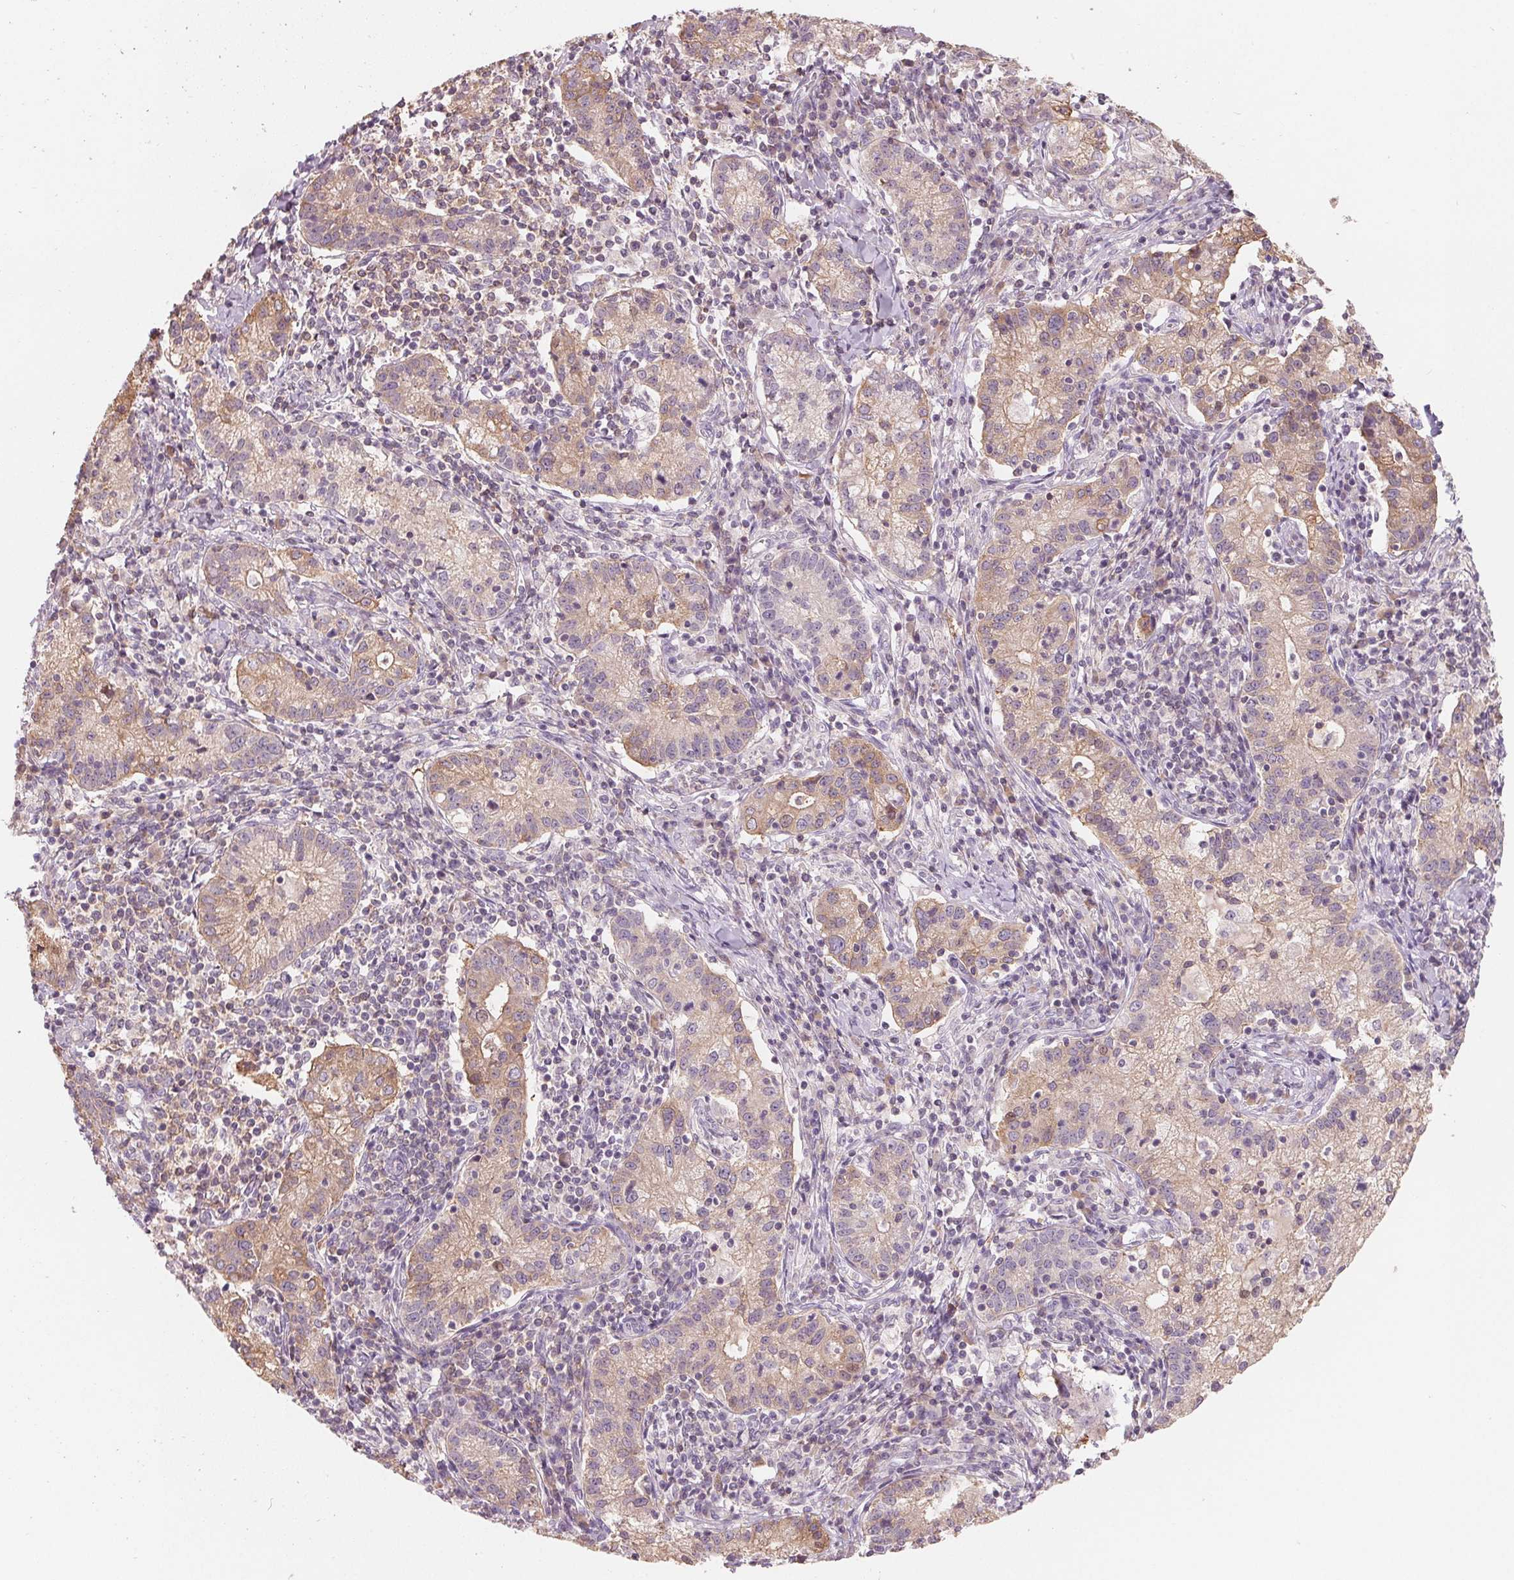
{"staining": {"intensity": "weak", "quantity": "25%-75%", "location": "cytoplasmic/membranous"}, "tissue": "cervical cancer", "cell_type": "Tumor cells", "image_type": "cancer", "snomed": [{"axis": "morphology", "description": "Normal tissue, NOS"}, {"axis": "morphology", "description": "Adenocarcinoma, NOS"}, {"axis": "topography", "description": "Cervix"}], "caption": "The histopathology image reveals a brown stain indicating the presence of a protein in the cytoplasmic/membranous of tumor cells in cervical adenocarcinoma. The staining was performed using DAB (3,3'-diaminobenzidine) to visualize the protein expression in brown, while the nuclei were stained in blue with hematoxylin (Magnification: 20x).", "gene": "VTCN1", "patient": {"sex": "female", "age": 44}}